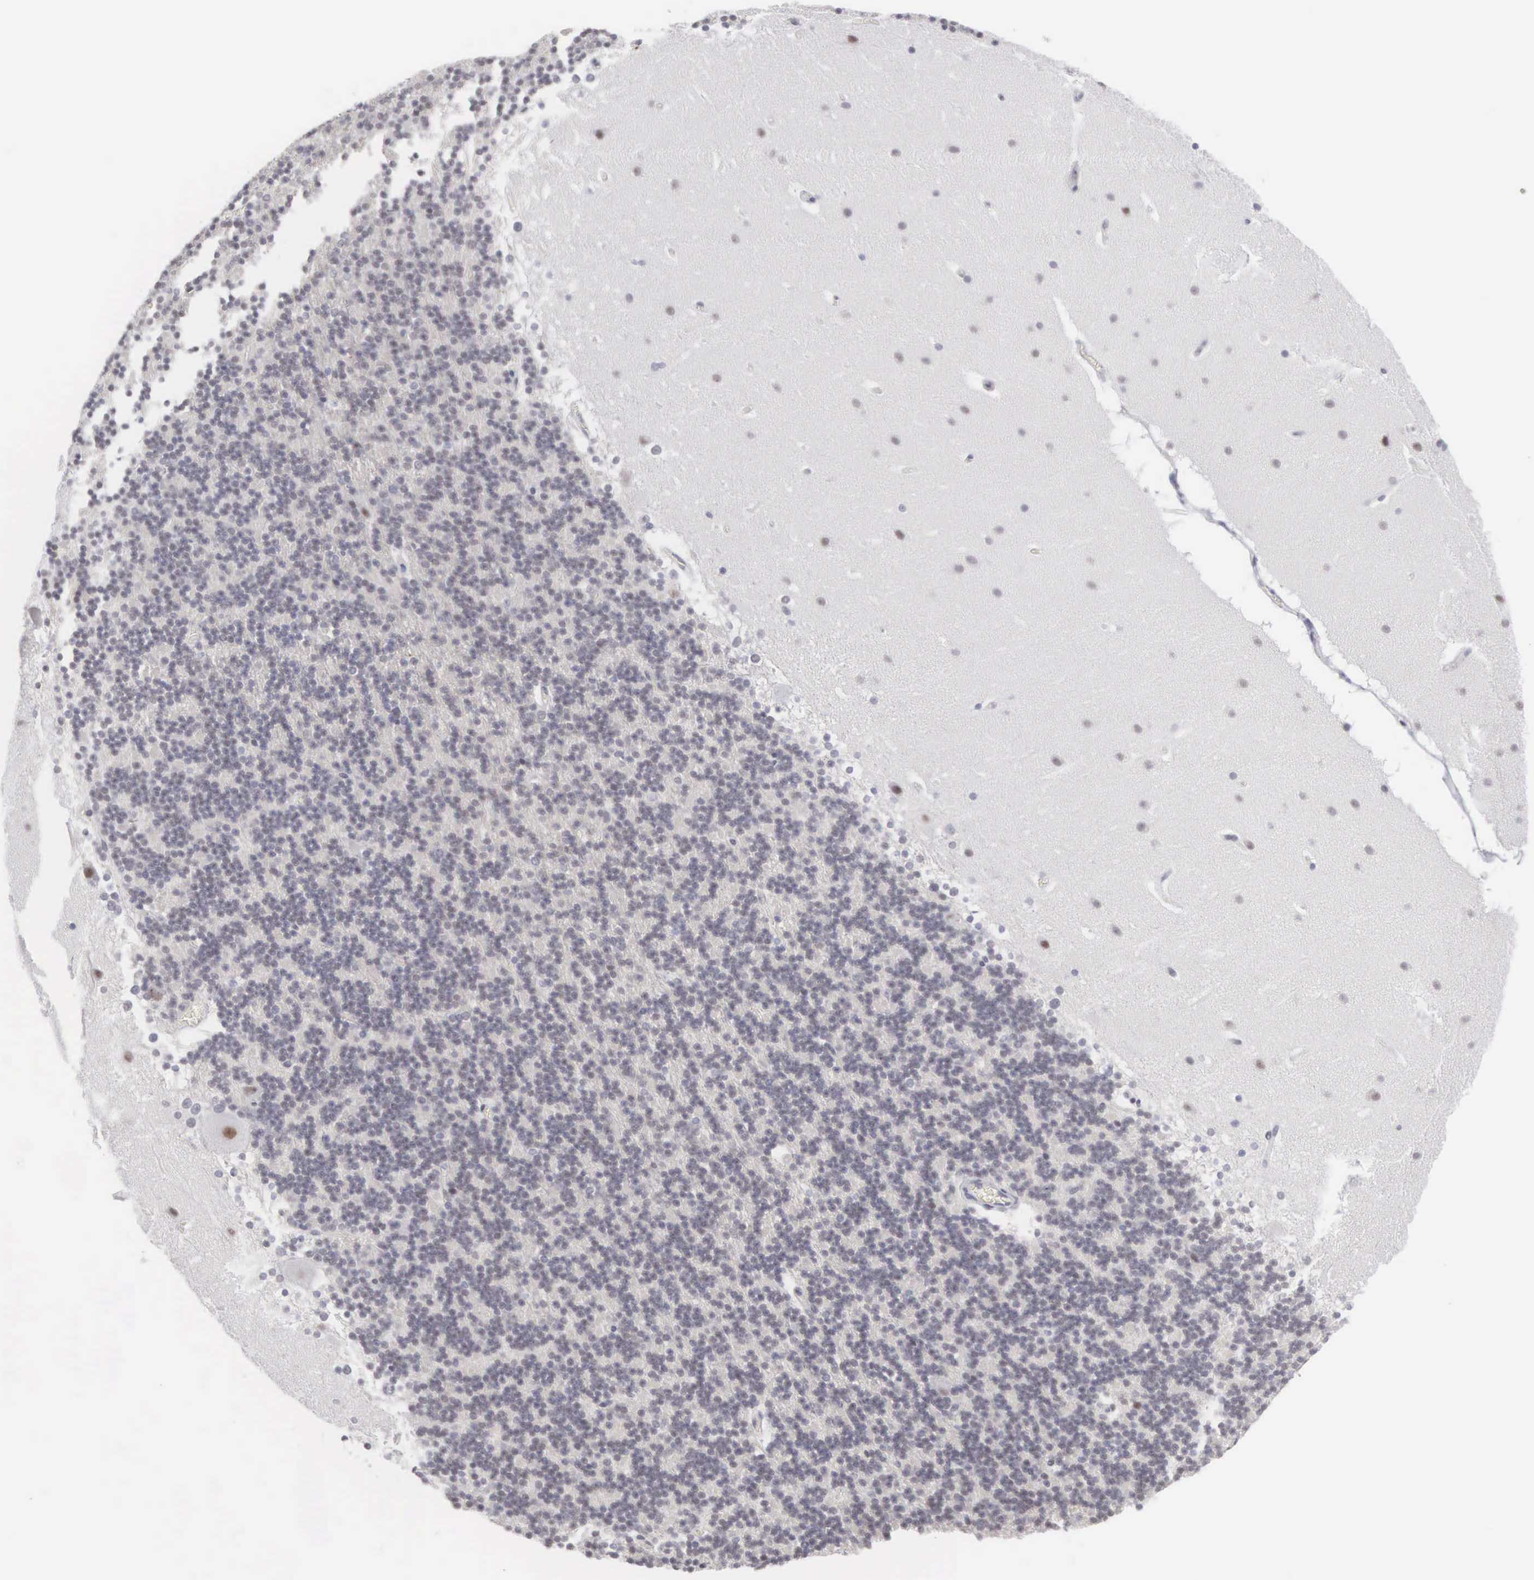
{"staining": {"intensity": "negative", "quantity": "none", "location": "none"}, "tissue": "cerebellum", "cell_type": "Cells in granular layer", "image_type": "normal", "snomed": [{"axis": "morphology", "description": "Normal tissue, NOS"}, {"axis": "topography", "description": "Cerebellum"}], "caption": "Immunohistochemistry photomicrograph of normal cerebellum: human cerebellum stained with DAB demonstrates no significant protein expression in cells in granular layer. (Brightfield microscopy of DAB (3,3'-diaminobenzidine) IHC at high magnification).", "gene": "MNAT1", "patient": {"sex": "female", "age": 19}}